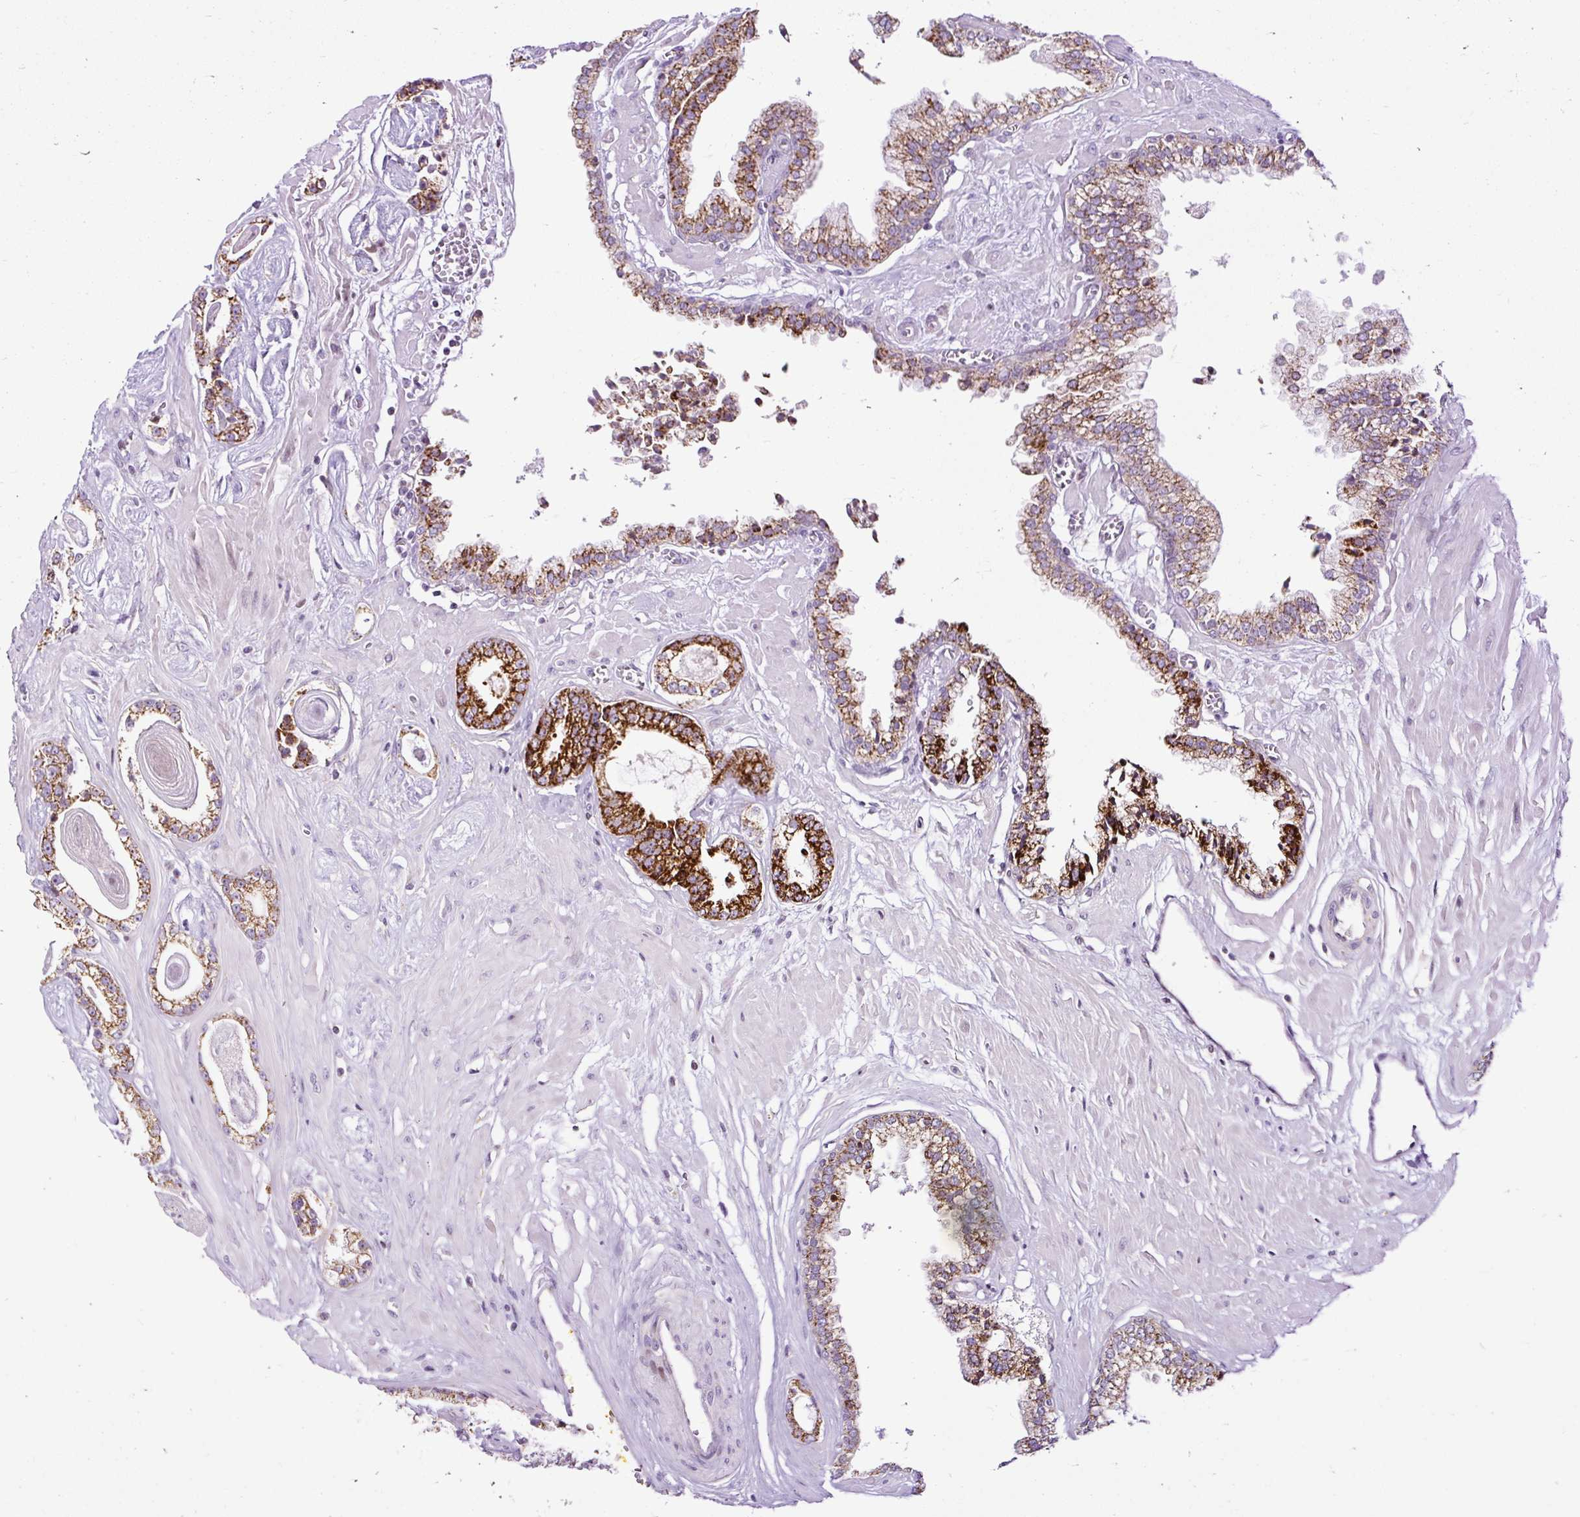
{"staining": {"intensity": "strong", "quantity": ">75%", "location": "cytoplasmic/membranous"}, "tissue": "prostate cancer", "cell_type": "Tumor cells", "image_type": "cancer", "snomed": [{"axis": "morphology", "description": "Adenocarcinoma, Low grade"}, {"axis": "topography", "description": "Prostate"}], "caption": "Strong cytoplasmic/membranous positivity is appreciated in approximately >75% of tumor cells in low-grade adenocarcinoma (prostate).", "gene": "FMC1", "patient": {"sex": "male", "age": 60}}